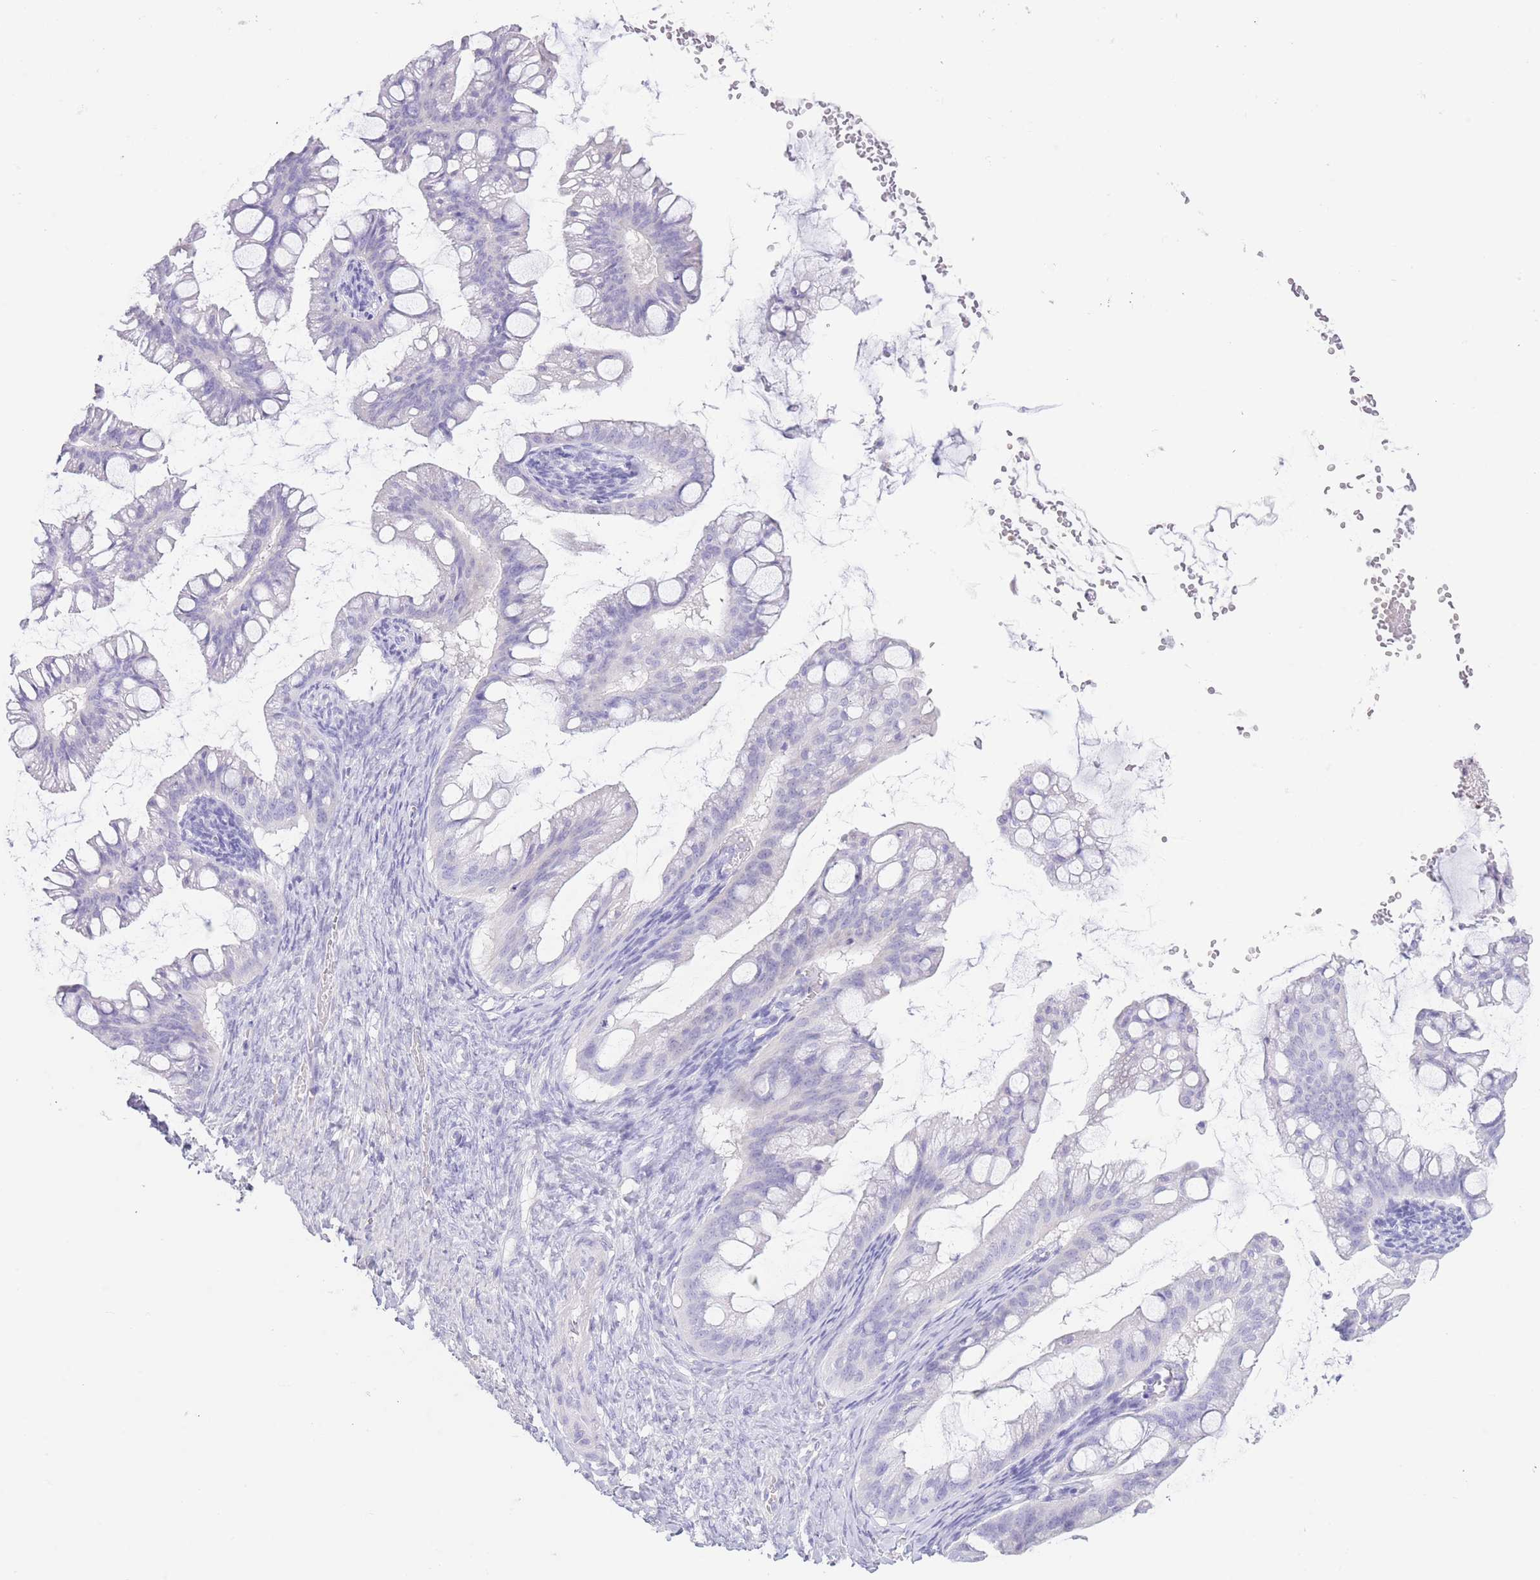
{"staining": {"intensity": "negative", "quantity": "none", "location": "none"}, "tissue": "ovarian cancer", "cell_type": "Tumor cells", "image_type": "cancer", "snomed": [{"axis": "morphology", "description": "Cystadenocarcinoma, mucinous, NOS"}, {"axis": "topography", "description": "Ovary"}], "caption": "Immunohistochemistry (IHC) photomicrograph of mucinous cystadenocarcinoma (ovarian) stained for a protein (brown), which reveals no staining in tumor cells.", "gene": "PKLR", "patient": {"sex": "female", "age": 73}}